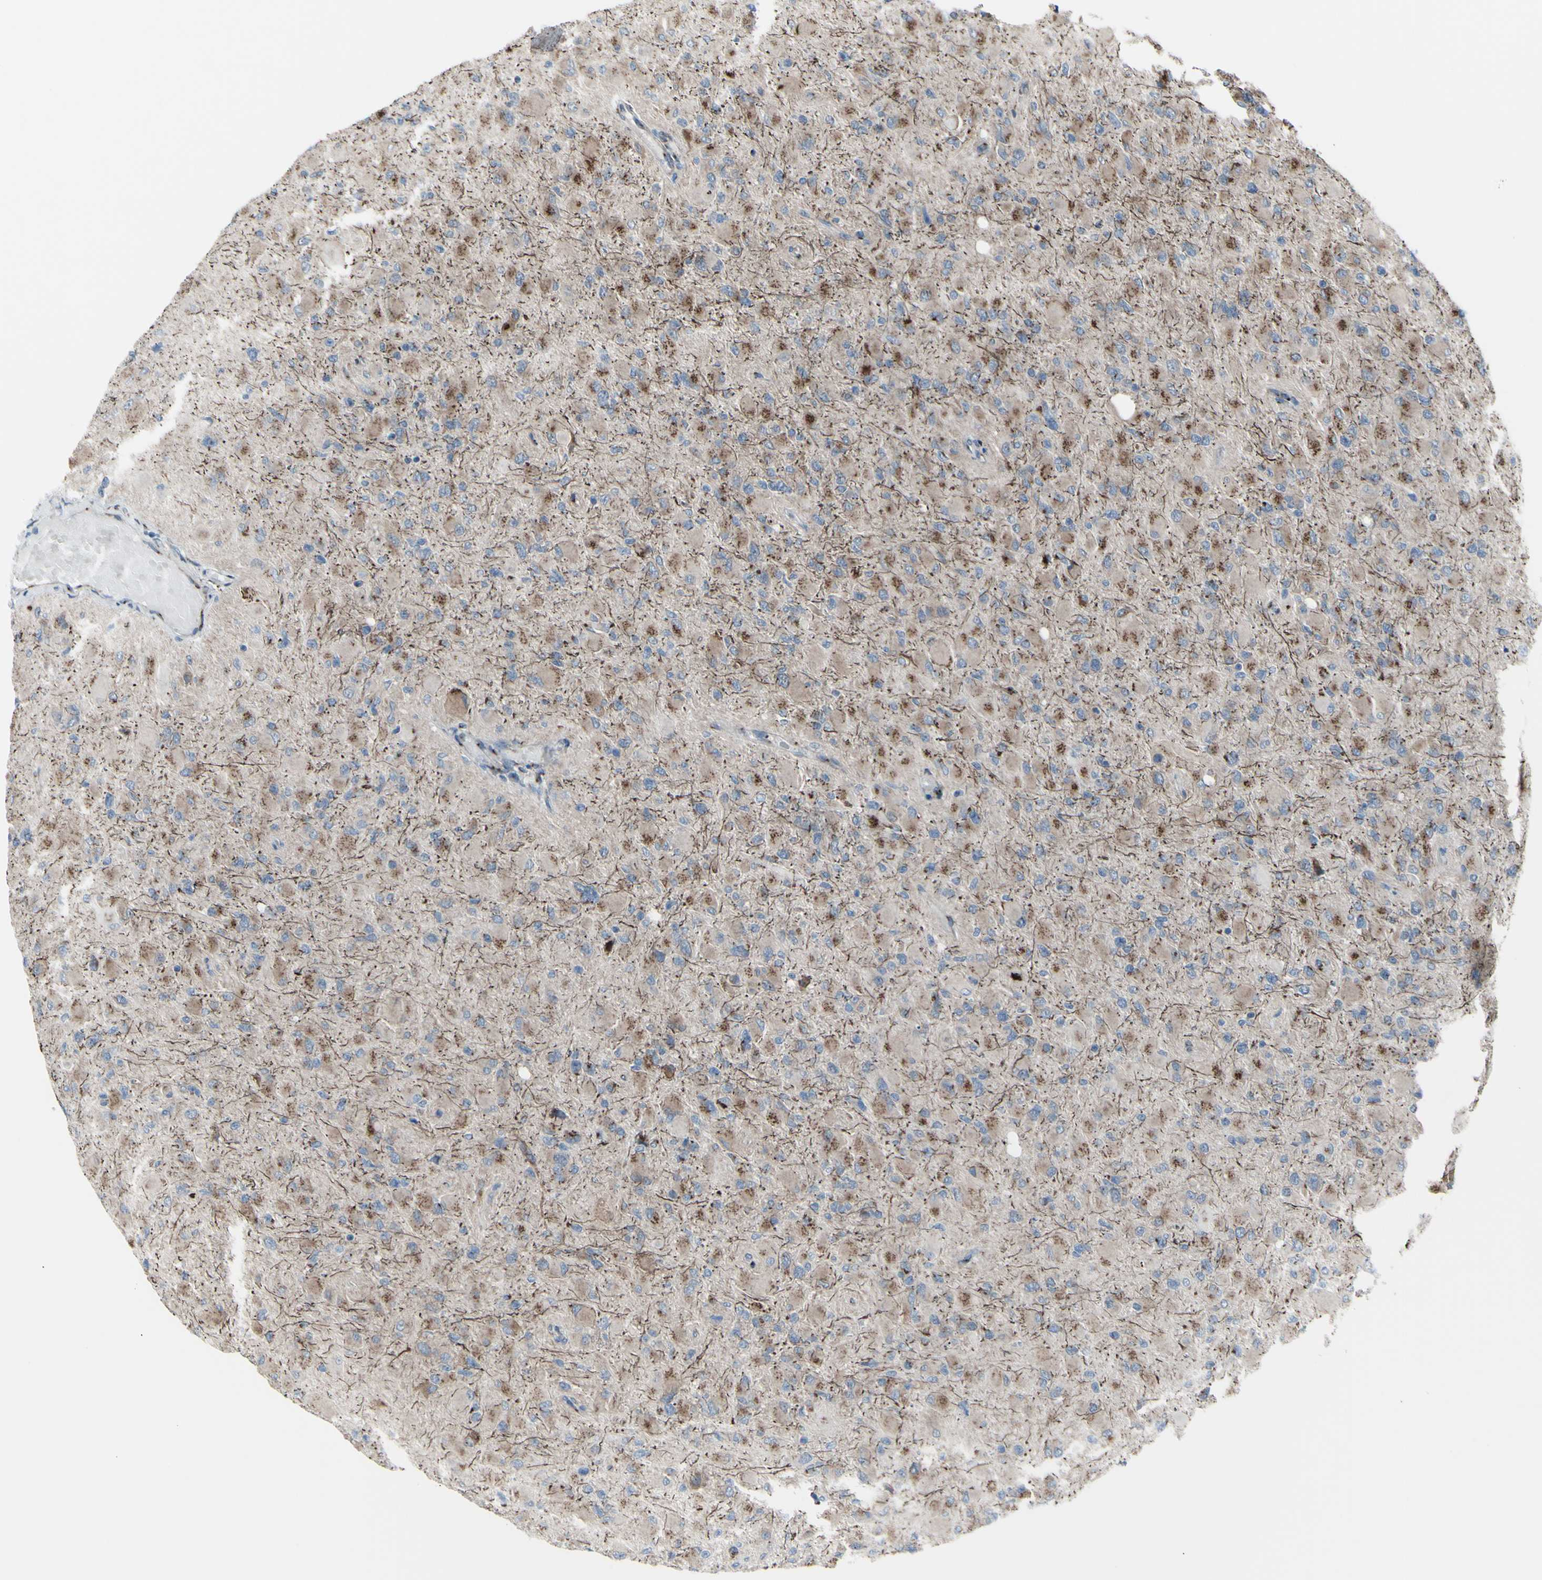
{"staining": {"intensity": "moderate", "quantity": ">75%", "location": "cytoplasmic/membranous"}, "tissue": "glioma", "cell_type": "Tumor cells", "image_type": "cancer", "snomed": [{"axis": "morphology", "description": "Glioma, malignant, High grade"}, {"axis": "topography", "description": "Cerebral cortex"}], "caption": "DAB immunohistochemical staining of high-grade glioma (malignant) exhibits moderate cytoplasmic/membranous protein positivity in approximately >75% of tumor cells.", "gene": "GLG1", "patient": {"sex": "female", "age": 36}}